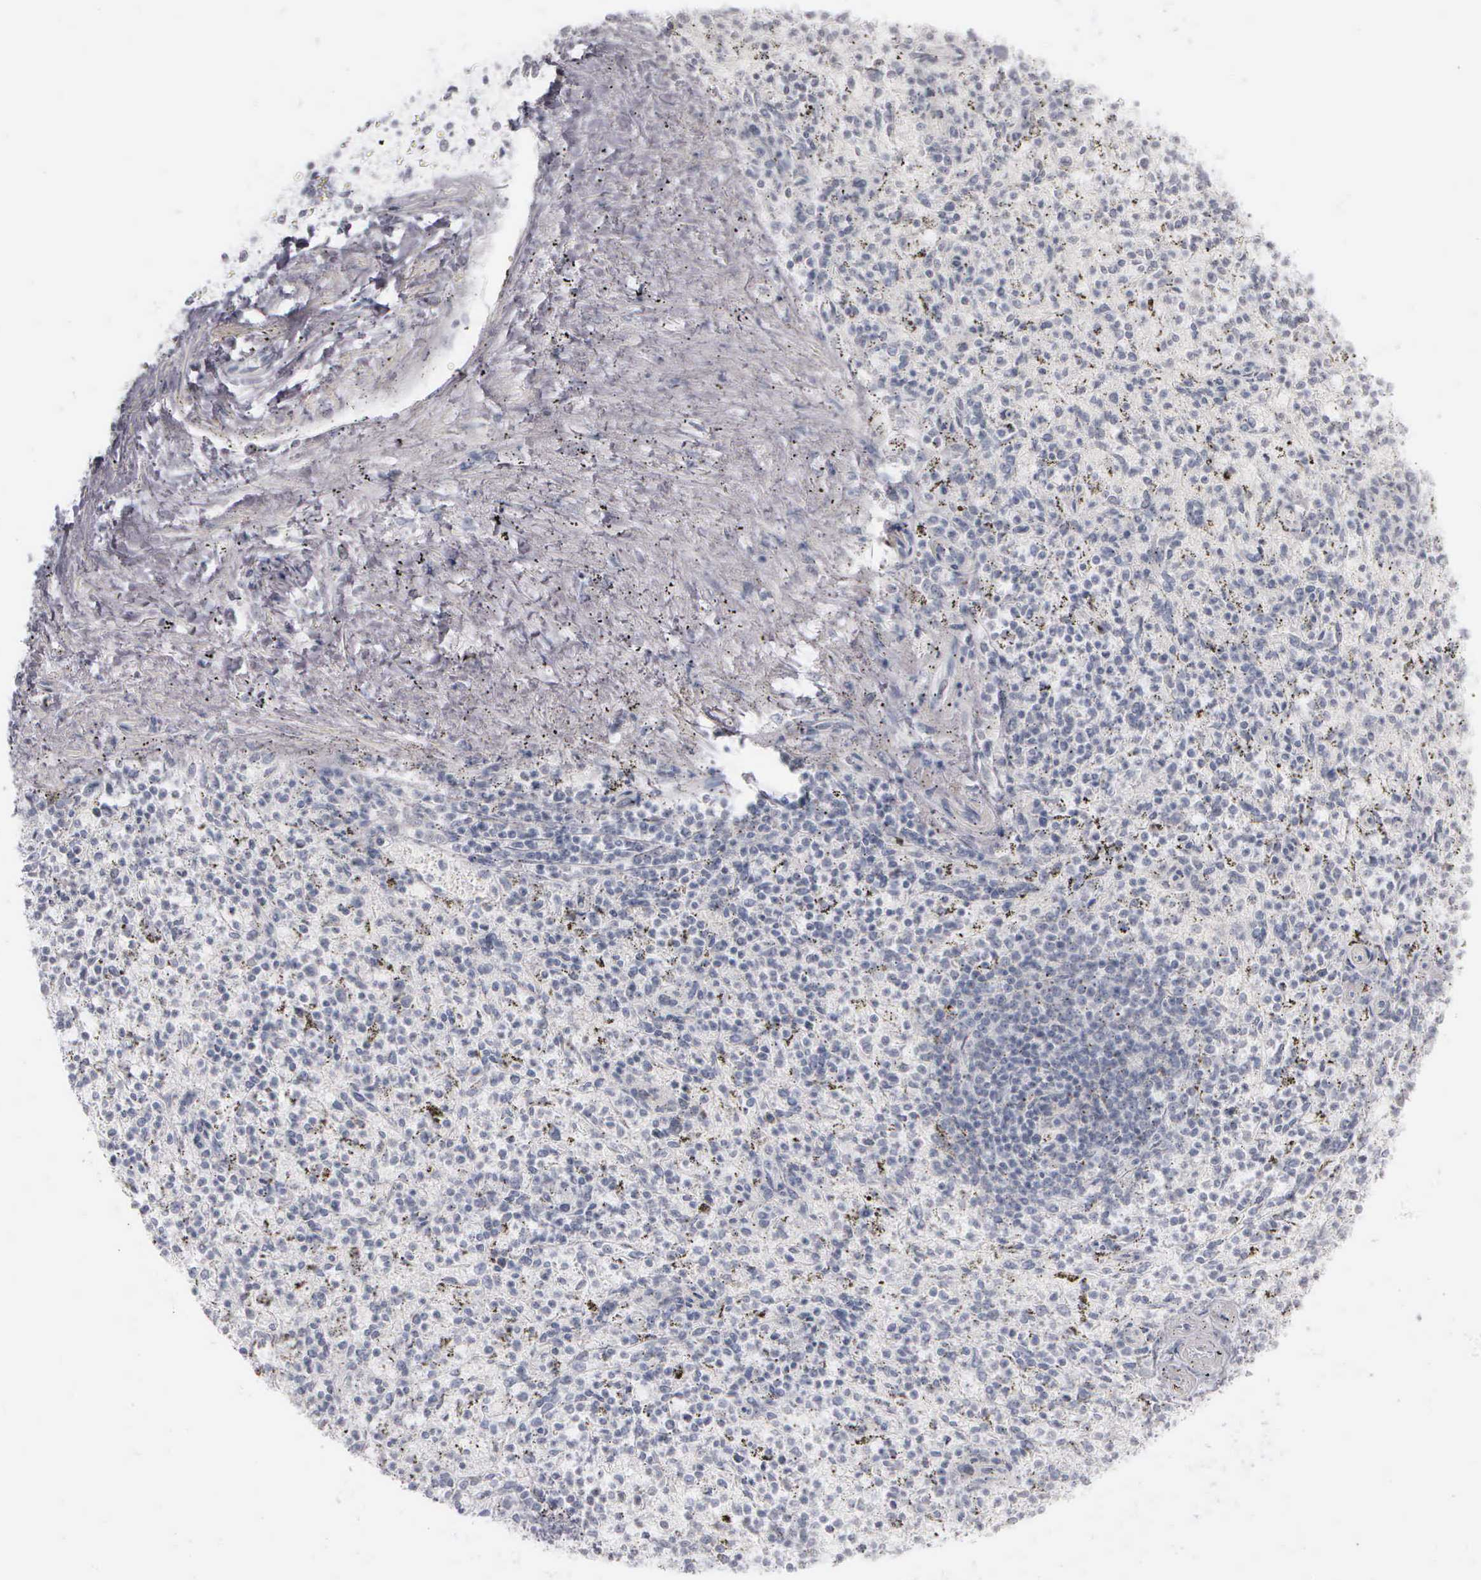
{"staining": {"intensity": "negative", "quantity": "none", "location": "none"}, "tissue": "spleen", "cell_type": "Cells in red pulp", "image_type": "normal", "snomed": [{"axis": "morphology", "description": "Normal tissue, NOS"}, {"axis": "topography", "description": "Spleen"}], "caption": "High magnification brightfield microscopy of normal spleen stained with DAB (brown) and counterstained with hematoxylin (blue): cells in red pulp show no significant expression. (DAB (3,3'-diaminobenzidine) IHC, high magnification).", "gene": "NKX2", "patient": {"sex": "male", "age": 72}}